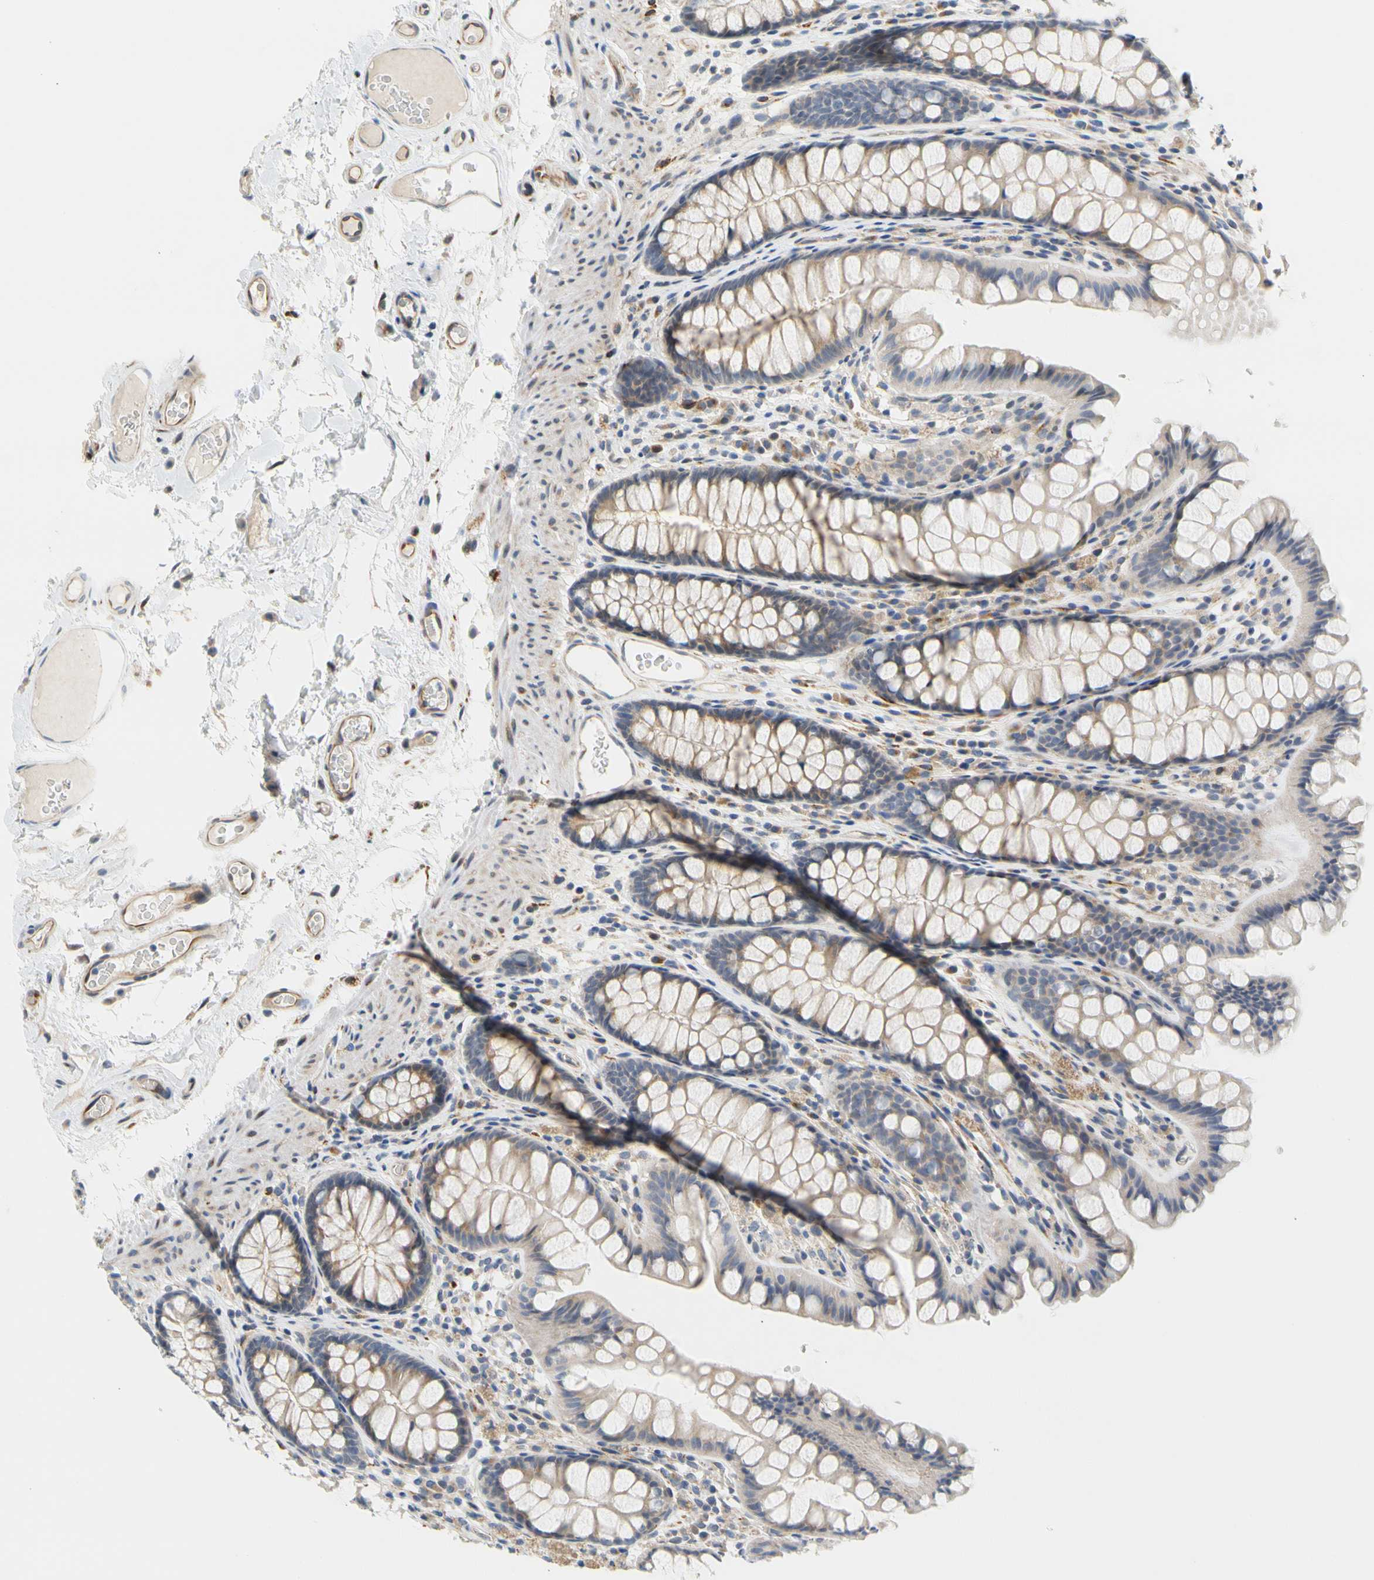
{"staining": {"intensity": "moderate", "quantity": ">75%", "location": "cytoplasmic/membranous"}, "tissue": "colon", "cell_type": "Endothelial cells", "image_type": "normal", "snomed": [{"axis": "morphology", "description": "Normal tissue, NOS"}, {"axis": "topography", "description": "Colon"}], "caption": "Approximately >75% of endothelial cells in benign human colon show moderate cytoplasmic/membranous protein expression as visualized by brown immunohistochemical staining.", "gene": "ZNF236", "patient": {"sex": "female", "age": 55}}